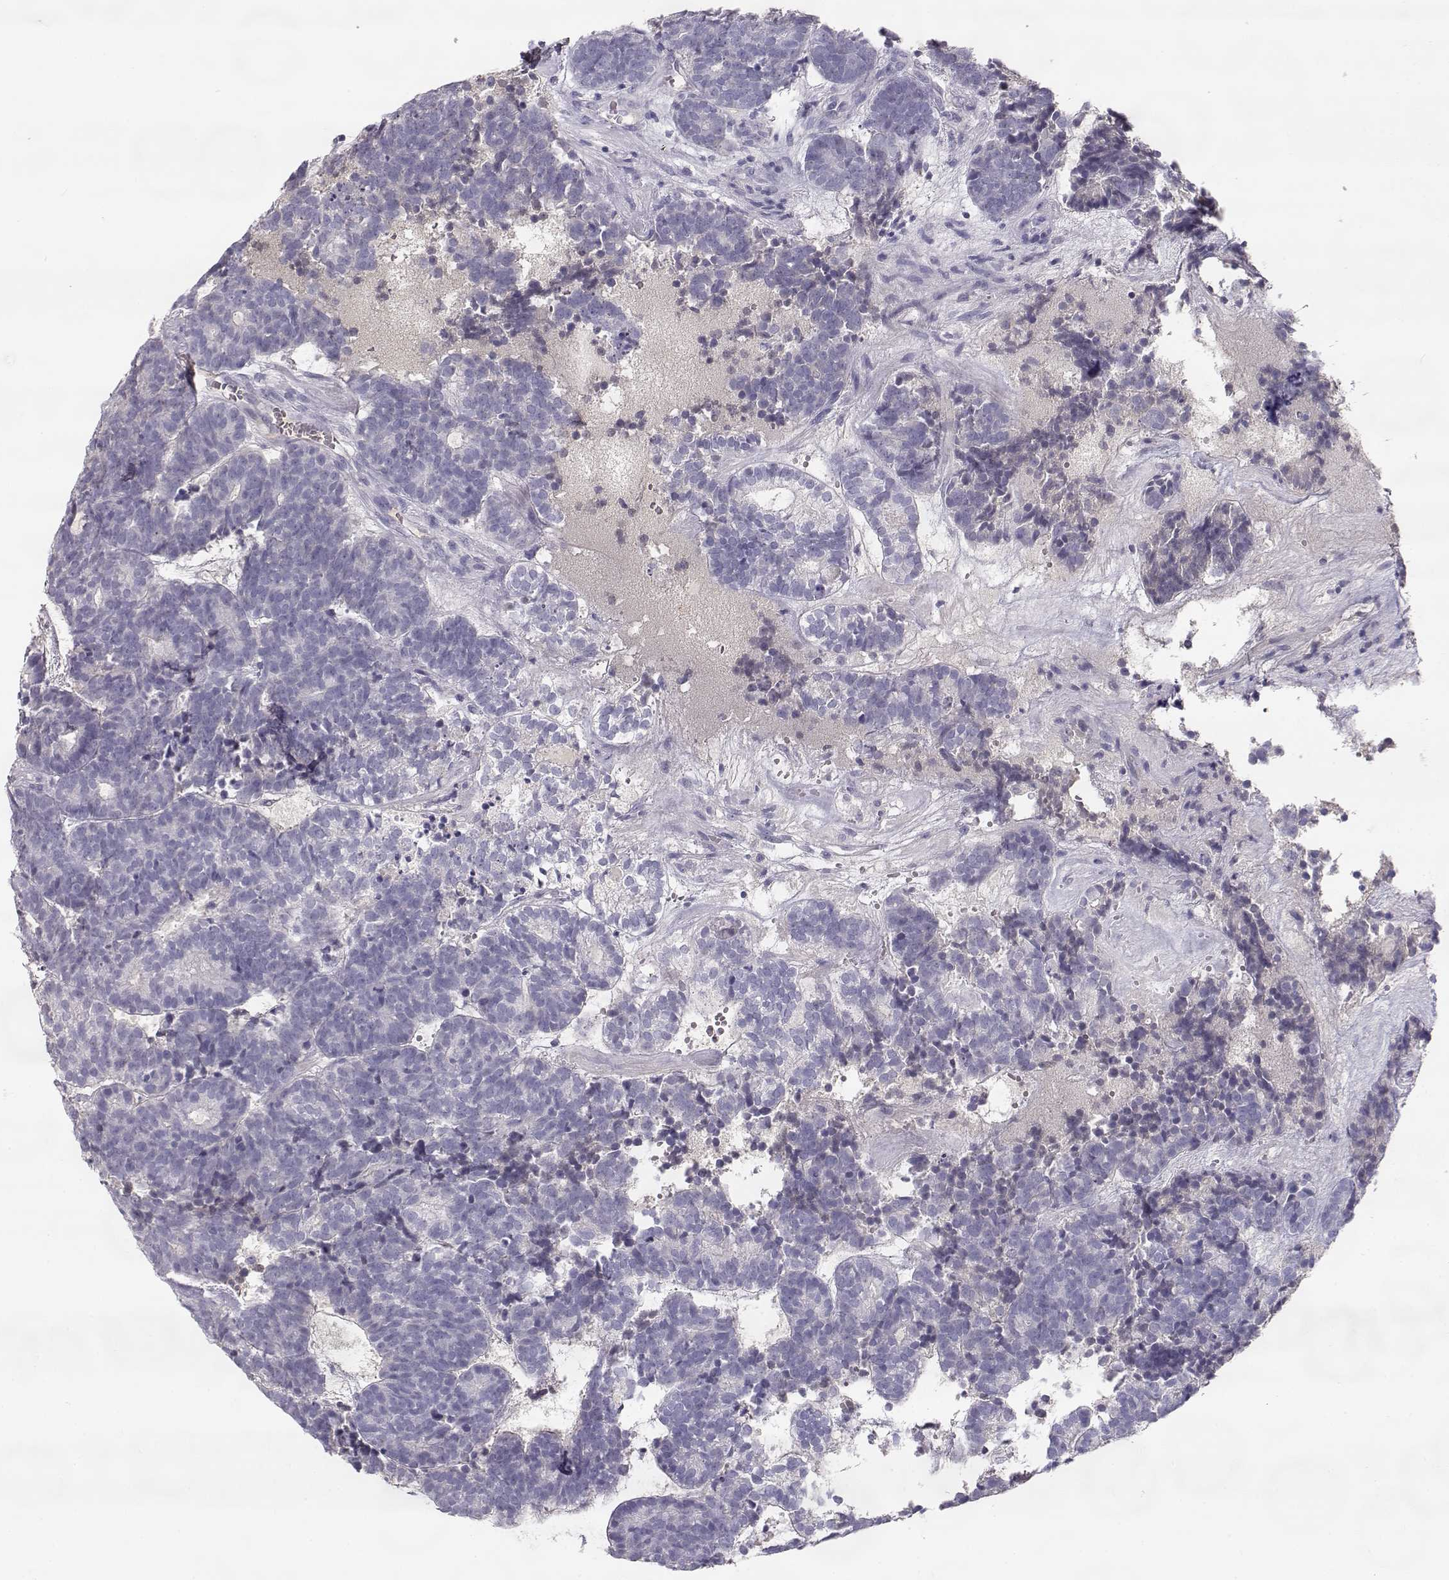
{"staining": {"intensity": "negative", "quantity": "none", "location": "none"}, "tissue": "head and neck cancer", "cell_type": "Tumor cells", "image_type": "cancer", "snomed": [{"axis": "morphology", "description": "Adenocarcinoma, NOS"}, {"axis": "topography", "description": "Head-Neck"}], "caption": "There is no significant positivity in tumor cells of head and neck adenocarcinoma. The staining was performed using DAB (3,3'-diaminobenzidine) to visualize the protein expression in brown, while the nuclei were stained in blue with hematoxylin (Magnification: 20x).", "gene": "SLCO6A1", "patient": {"sex": "female", "age": 81}}